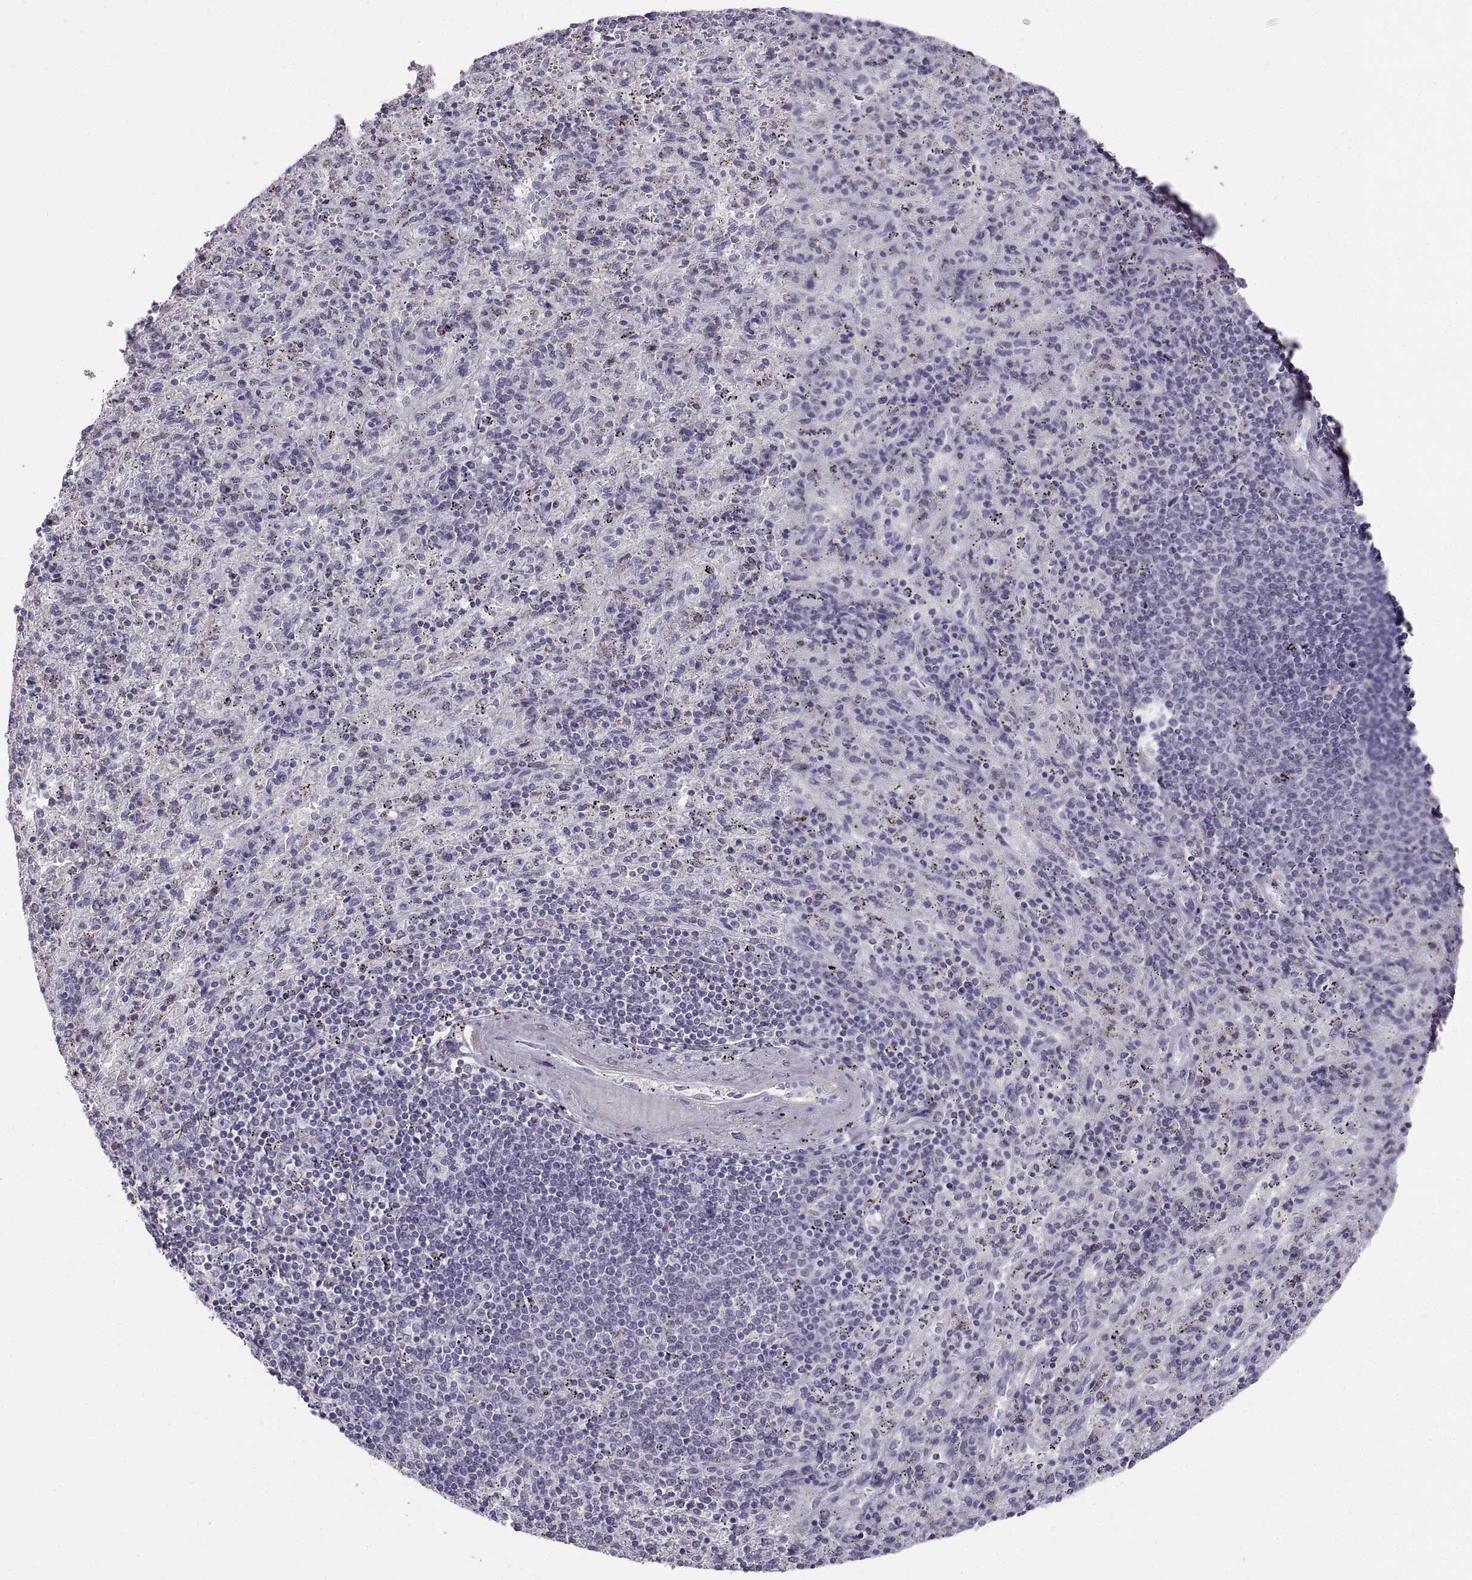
{"staining": {"intensity": "negative", "quantity": "none", "location": "none"}, "tissue": "spleen", "cell_type": "Cells in red pulp", "image_type": "normal", "snomed": [{"axis": "morphology", "description": "Normal tissue, NOS"}, {"axis": "topography", "description": "Spleen"}], "caption": "Immunohistochemical staining of normal human spleen shows no significant expression in cells in red pulp.", "gene": "COL9A3", "patient": {"sex": "male", "age": 57}}